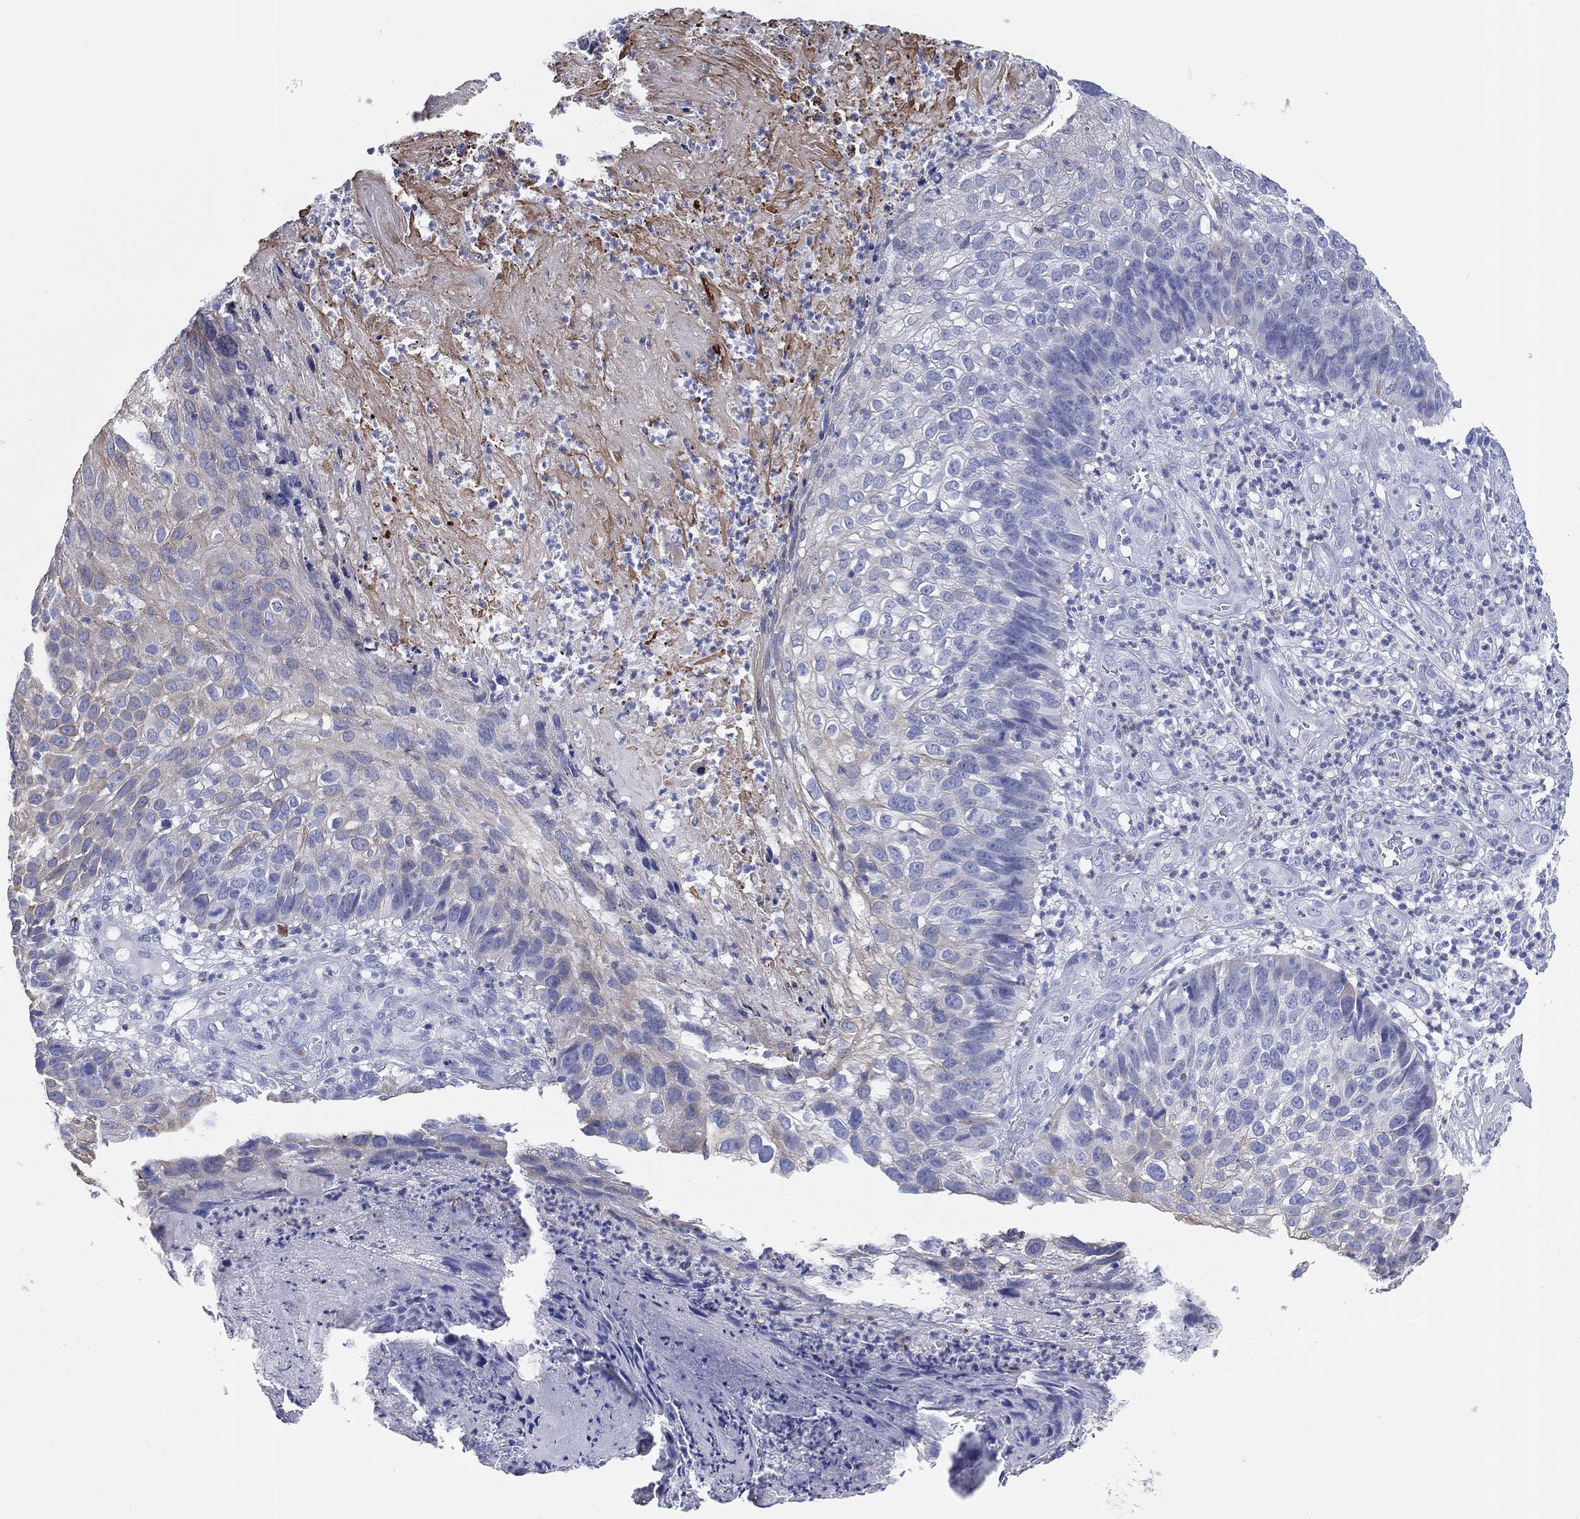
{"staining": {"intensity": "negative", "quantity": "none", "location": "none"}, "tissue": "skin cancer", "cell_type": "Tumor cells", "image_type": "cancer", "snomed": [{"axis": "morphology", "description": "Squamous cell carcinoma, NOS"}, {"axis": "topography", "description": "Skin"}], "caption": "Skin cancer stained for a protein using immunohistochemistry (IHC) reveals no positivity tumor cells.", "gene": "CD79A", "patient": {"sex": "male", "age": 92}}